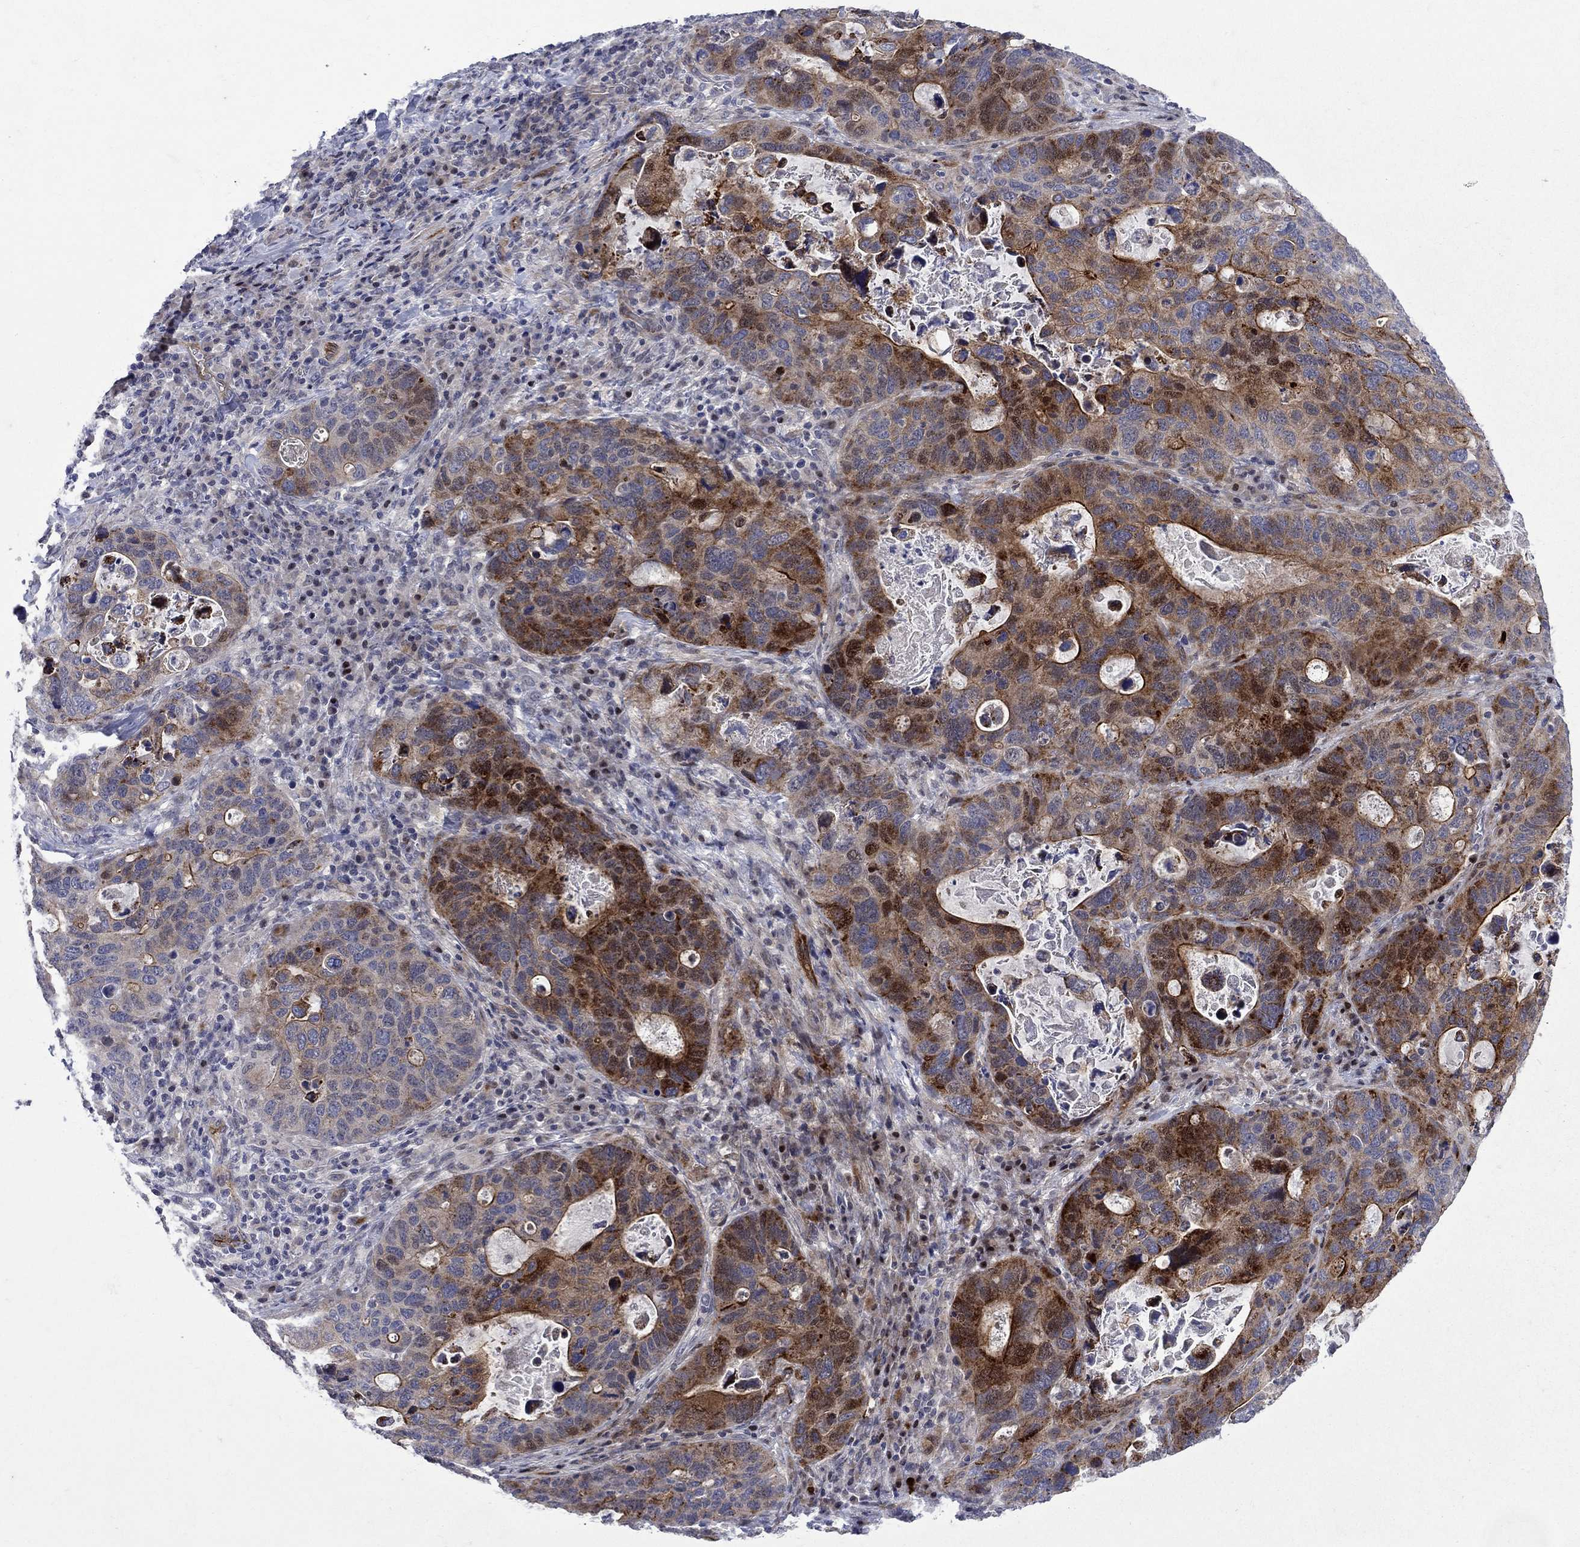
{"staining": {"intensity": "strong", "quantity": "25%-75%", "location": "cytoplasmic/membranous"}, "tissue": "stomach cancer", "cell_type": "Tumor cells", "image_type": "cancer", "snomed": [{"axis": "morphology", "description": "Adenocarcinoma, NOS"}, {"axis": "topography", "description": "Stomach"}], "caption": "Immunohistochemistry image of neoplastic tissue: stomach cancer (adenocarcinoma) stained using immunohistochemistry demonstrates high levels of strong protein expression localized specifically in the cytoplasmic/membranous of tumor cells, appearing as a cytoplasmic/membranous brown color.", "gene": "SLC7A1", "patient": {"sex": "male", "age": 54}}